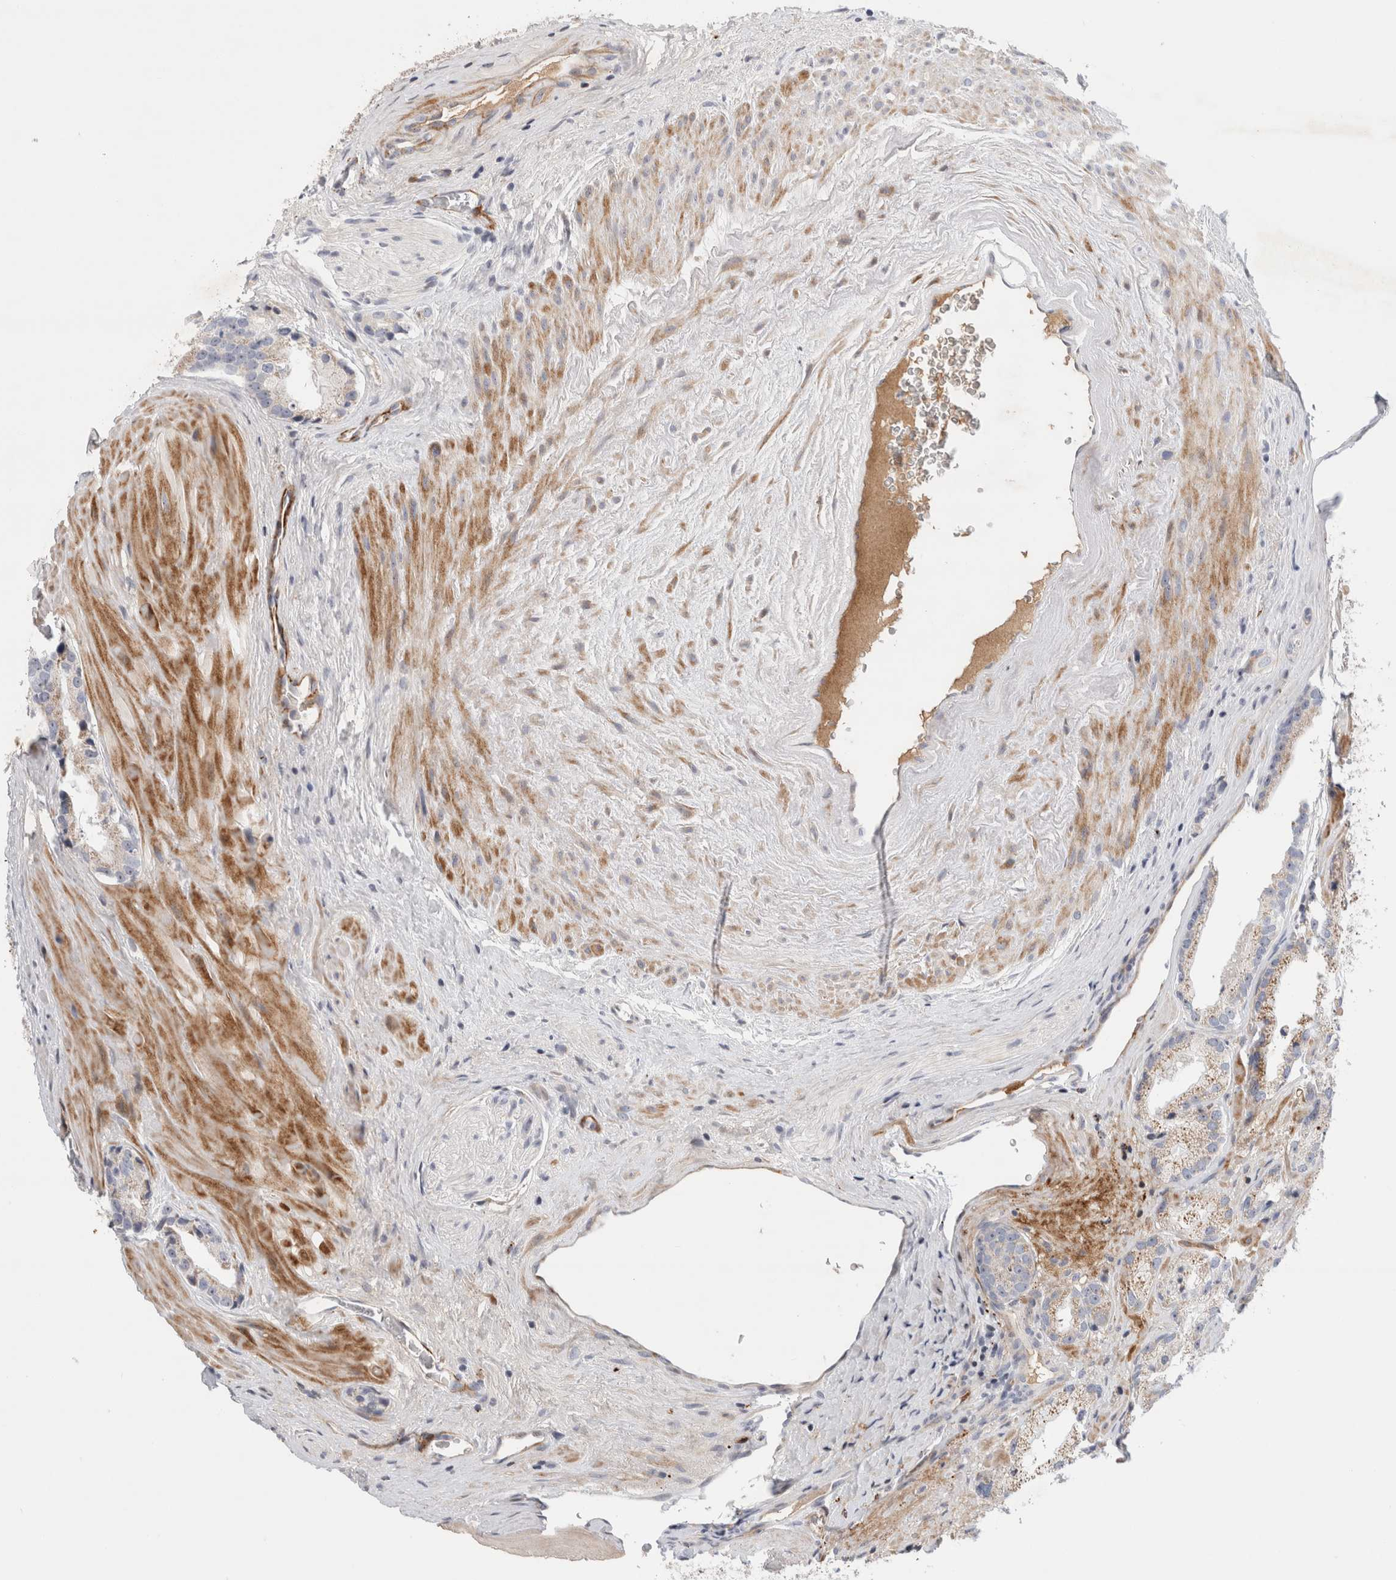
{"staining": {"intensity": "weak", "quantity": "25%-75%", "location": "cytoplasmic/membranous"}, "tissue": "prostate cancer", "cell_type": "Tumor cells", "image_type": "cancer", "snomed": [{"axis": "morphology", "description": "Adenocarcinoma, High grade"}, {"axis": "topography", "description": "Prostate"}], "caption": "A high-resolution image shows immunohistochemistry staining of prostate cancer, which exhibits weak cytoplasmic/membranous expression in about 25%-75% of tumor cells.", "gene": "ECHDC2", "patient": {"sex": "male", "age": 63}}